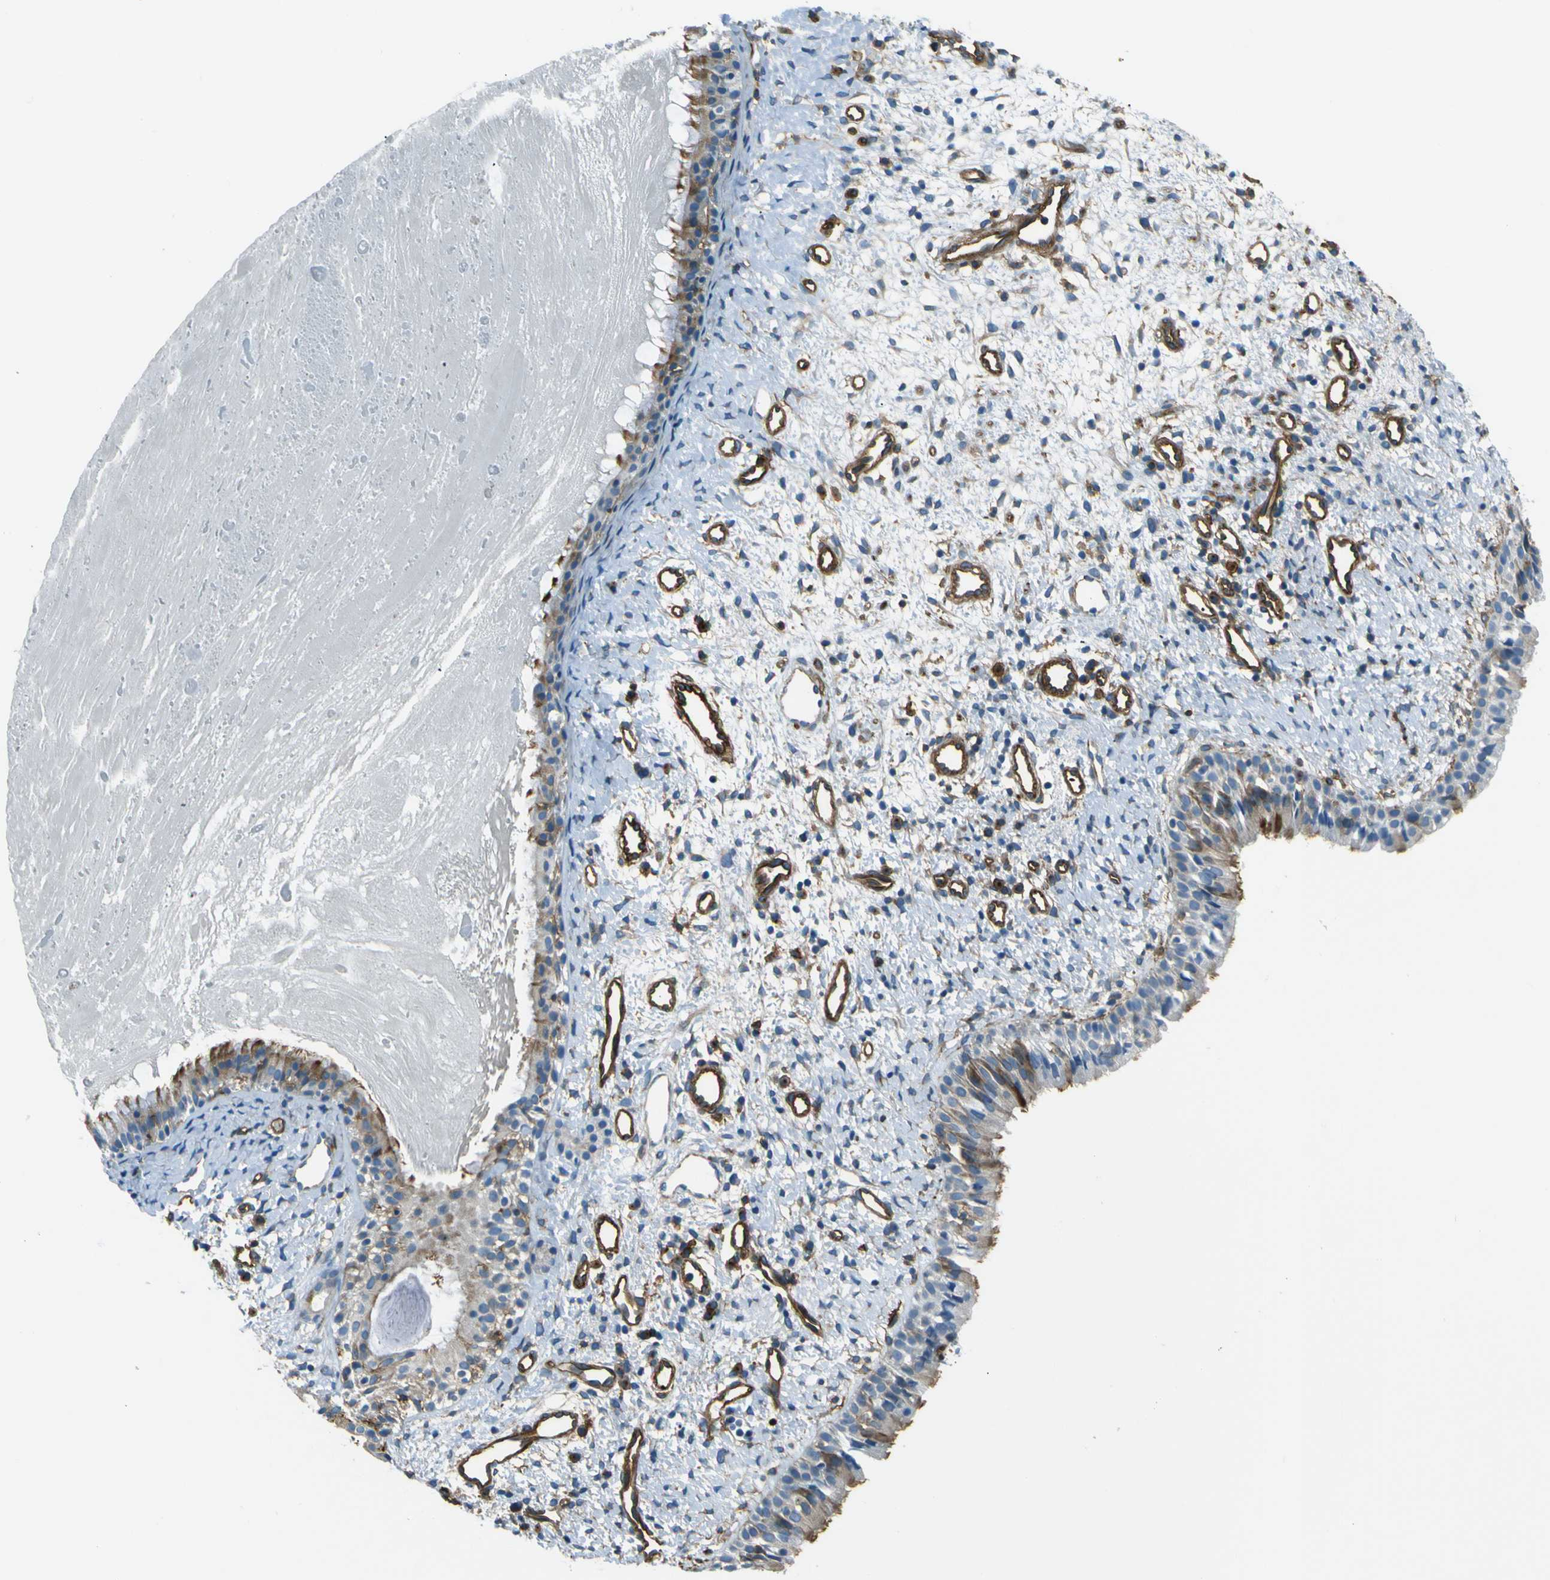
{"staining": {"intensity": "moderate", "quantity": "25%-75%", "location": "cytoplasmic/membranous"}, "tissue": "nasopharynx", "cell_type": "Respiratory epithelial cells", "image_type": "normal", "snomed": [{"axis": "morphology", "description": "Normal tissue, NOS"}, {"axis": "topography", "description": "Nasopharynx"}], "caption": "Nasopharynx stained with a protein marker displays moderate staining in respiratory epithelial cells.", "gene": "ENTPD1", "patient": {"sex": "male", "age": 22}}